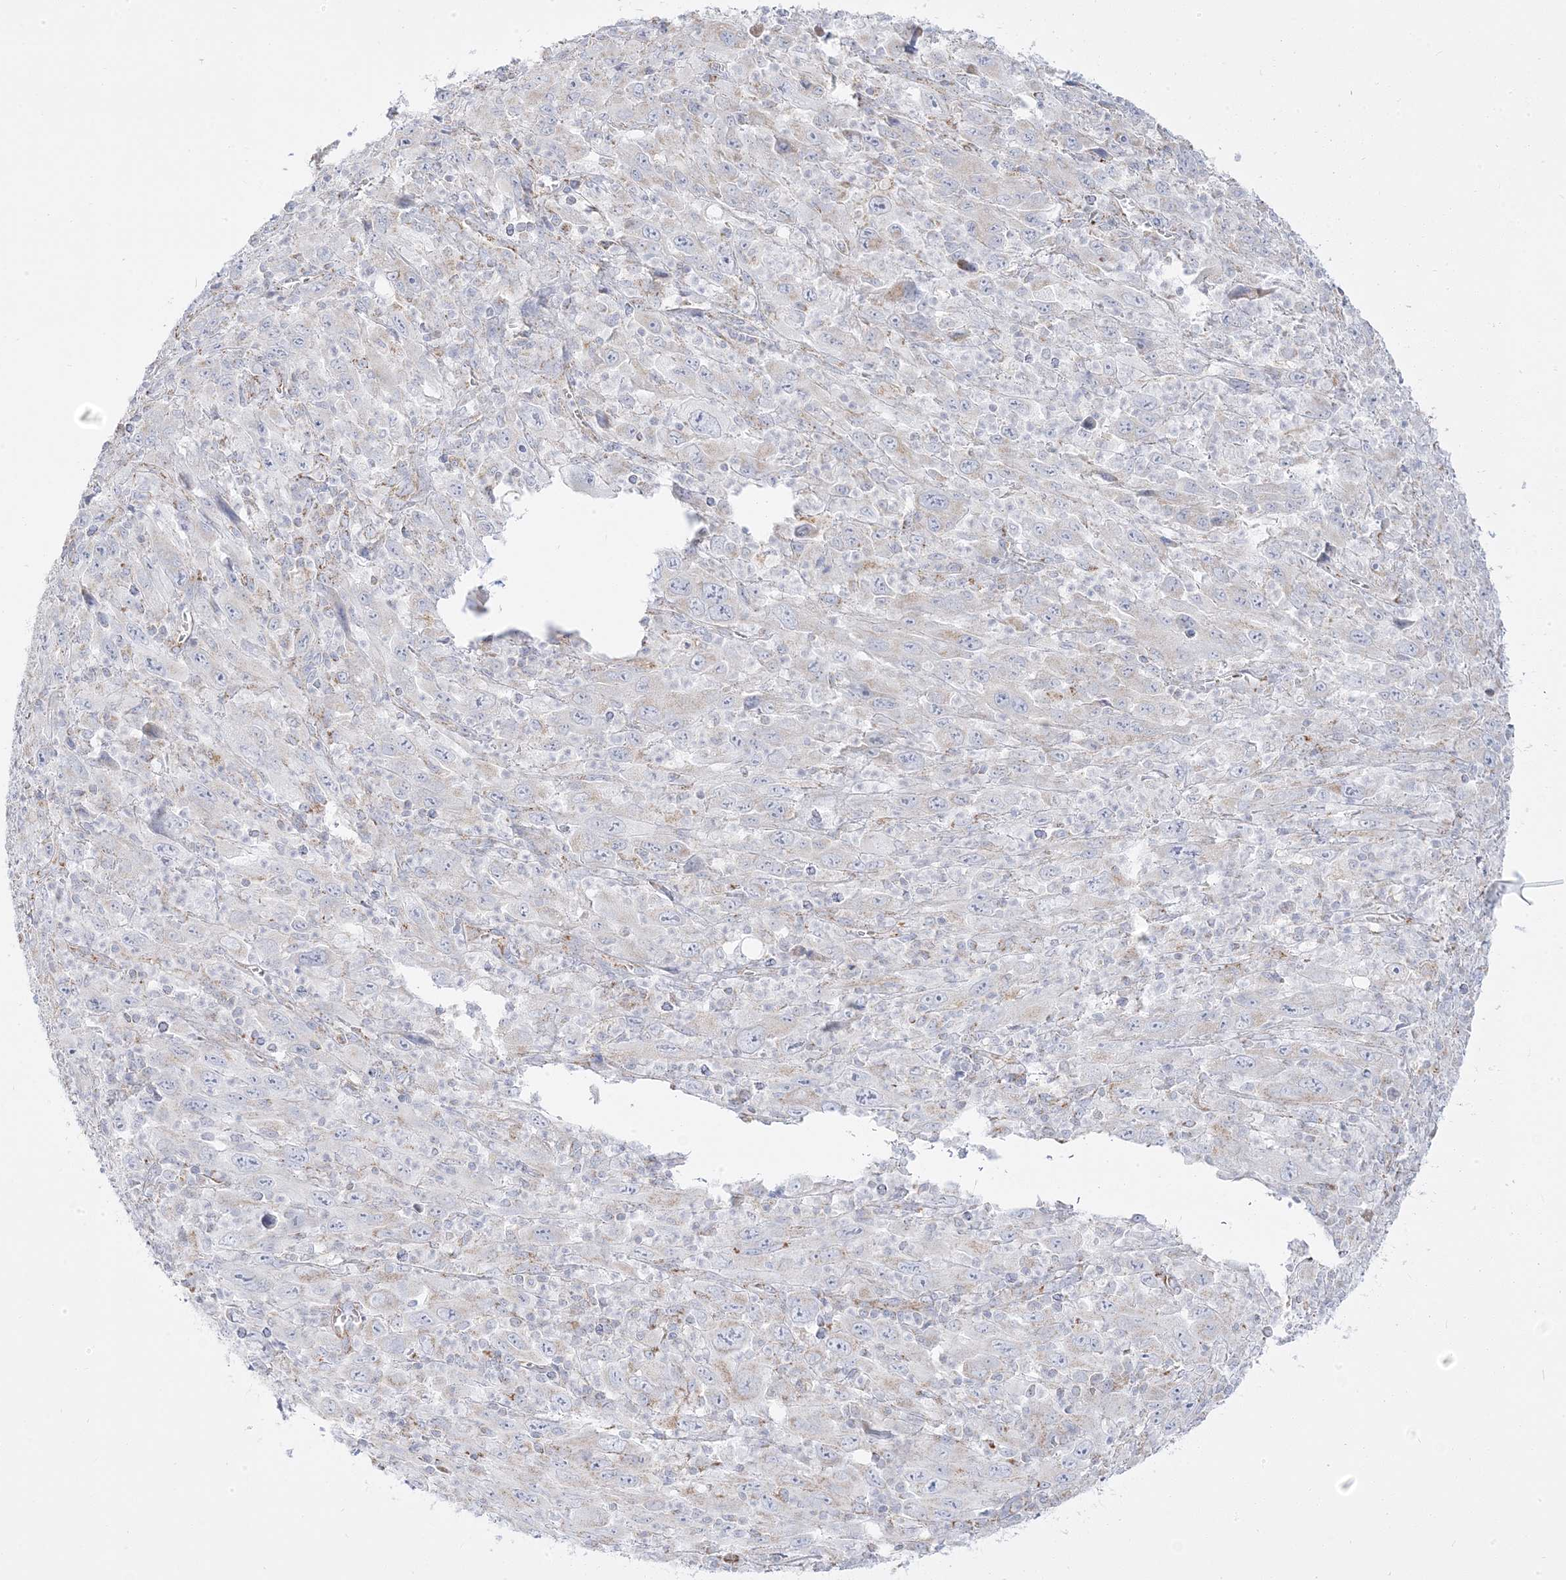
{"staining": {"intensity": "negative", "quantity": "none", "location": "none"}, "tissue": "melanoma", "cell_type": "Tumor cells", "image_type": "cancer", "snomed": [{"axis": "morphology", "description": "Malignant melanoma, Metastatic site"}, {"axis": "topography", "description": "Skin"}], "caption": "A micrograph of malignant melanoma (metastatic site) stained for a protein exhibits no brown staining in tumor cells. (Brightfield microscopy of DAB immunohistochemistry at high magnification).", "gene": "PCCB", "patient": {"sex": "female", "age": 56}}